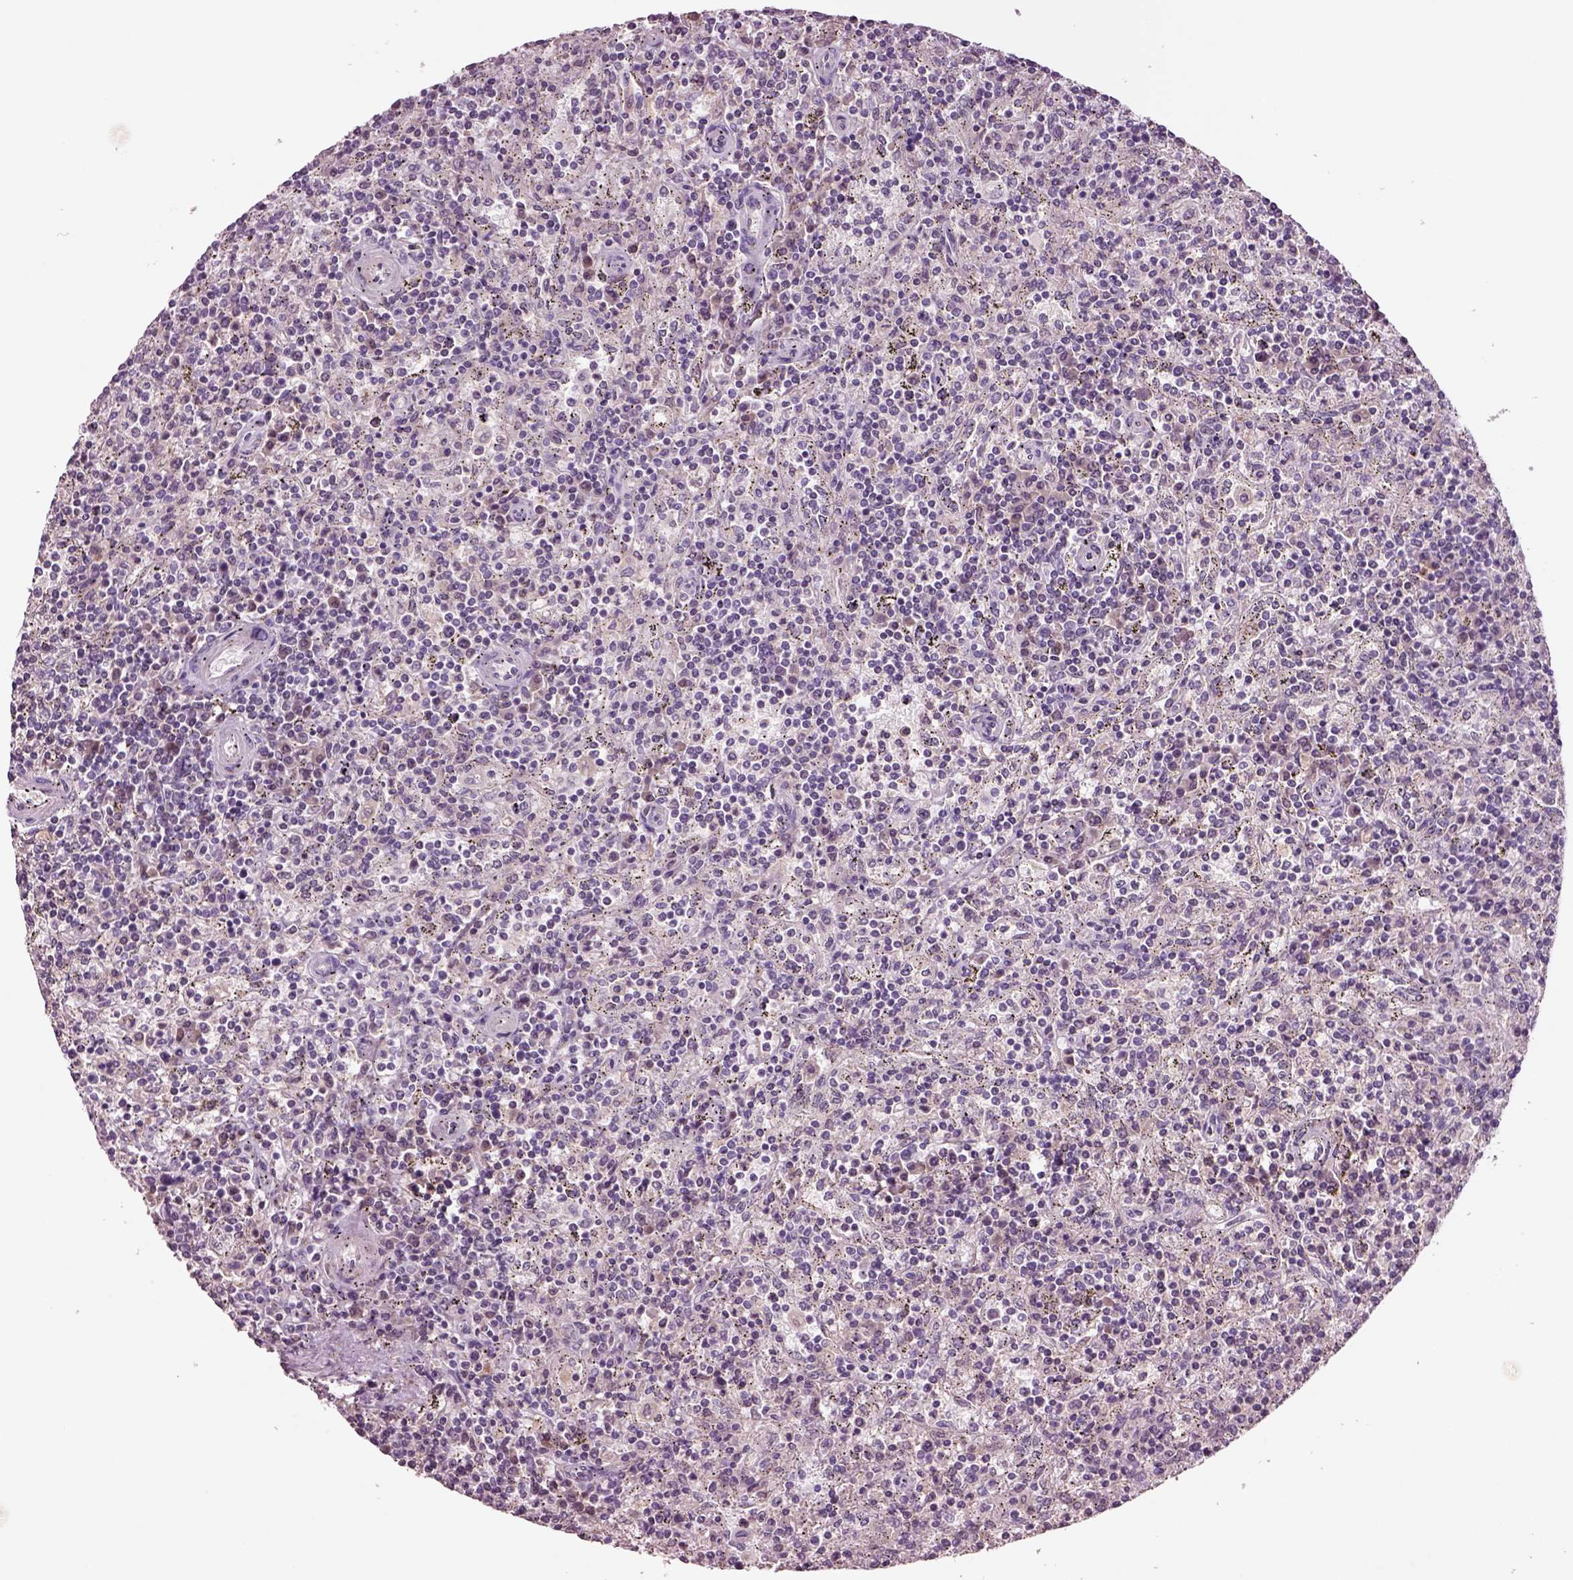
{"staining": {"intensity": "negative", "quantity": "none", "location": "none"}, "tissue": "lymphoma", "cell_type": "Tumor cells", "image_type": "cancer", "snomed": [{"axis": "morphology", "description": "Malignant lymphoma, non-Hodgkin's type, Low grade"}, {"axis": "topography", "description": "Spleen"}], "caption": "The micrograph displays no significant positivity in tumor cells of lymphoma.", "gene": "SEPHS1", "patient": {"sex": "male", "age": 62}}